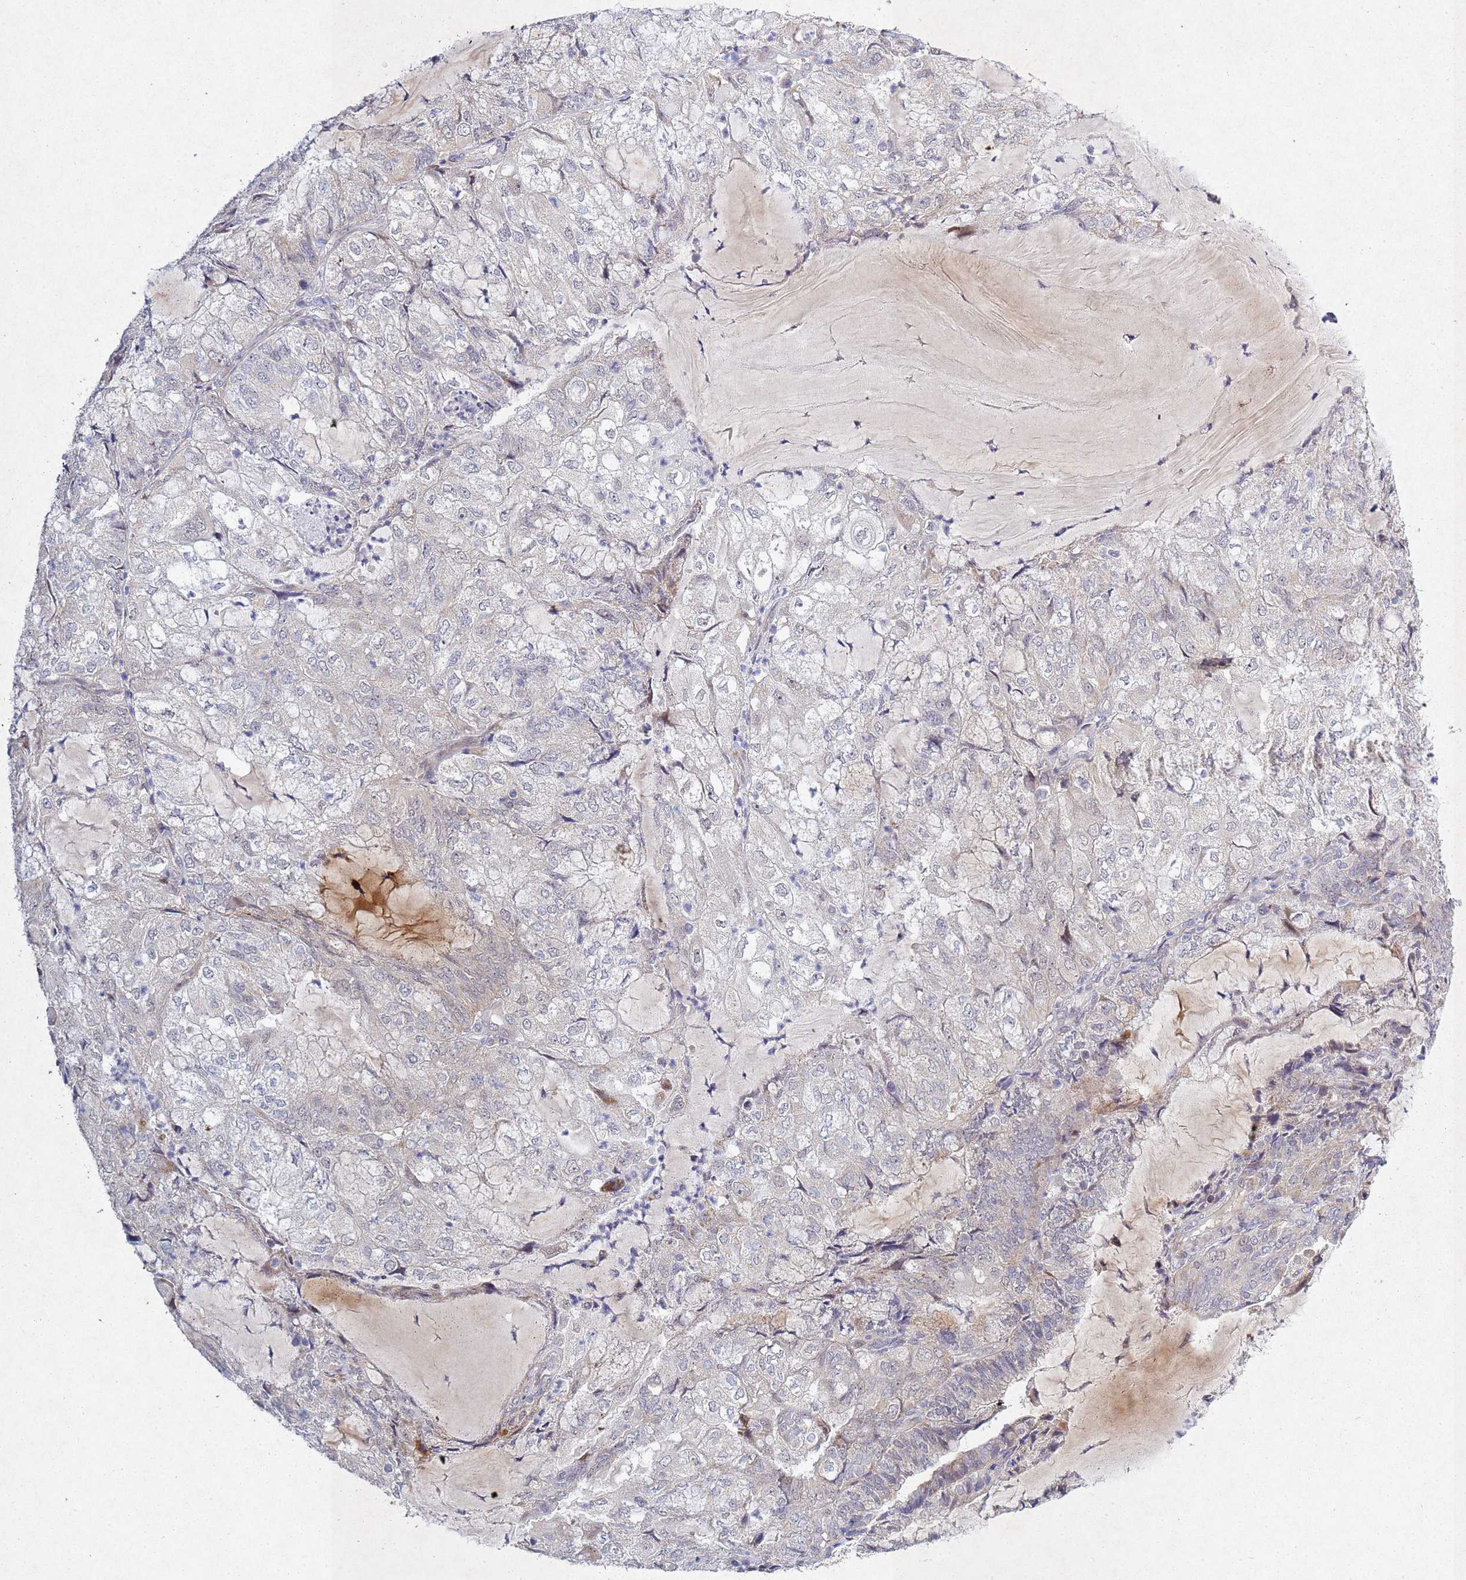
{"staining": {"intensity": "weak", "quantity": "<25%", "location": "cytoplasmic/membranous"}, "tissue": "endometrial cancer", "cell_type": "Tumor cells", "image_type": "cancer", "snomed": [{"axis": "morphology", "description": "Adenocarcinoma, NOS"}, {"axis": "topography", "description": "Endometrium"}], "caption": "Human endometrial cancer (adenocarcinoma) stained for a protein using immunohistochemistry shows no positivity in tumor cells.", "gene": "TNPO2", "patient": {"sex": "female", "age": 81}}